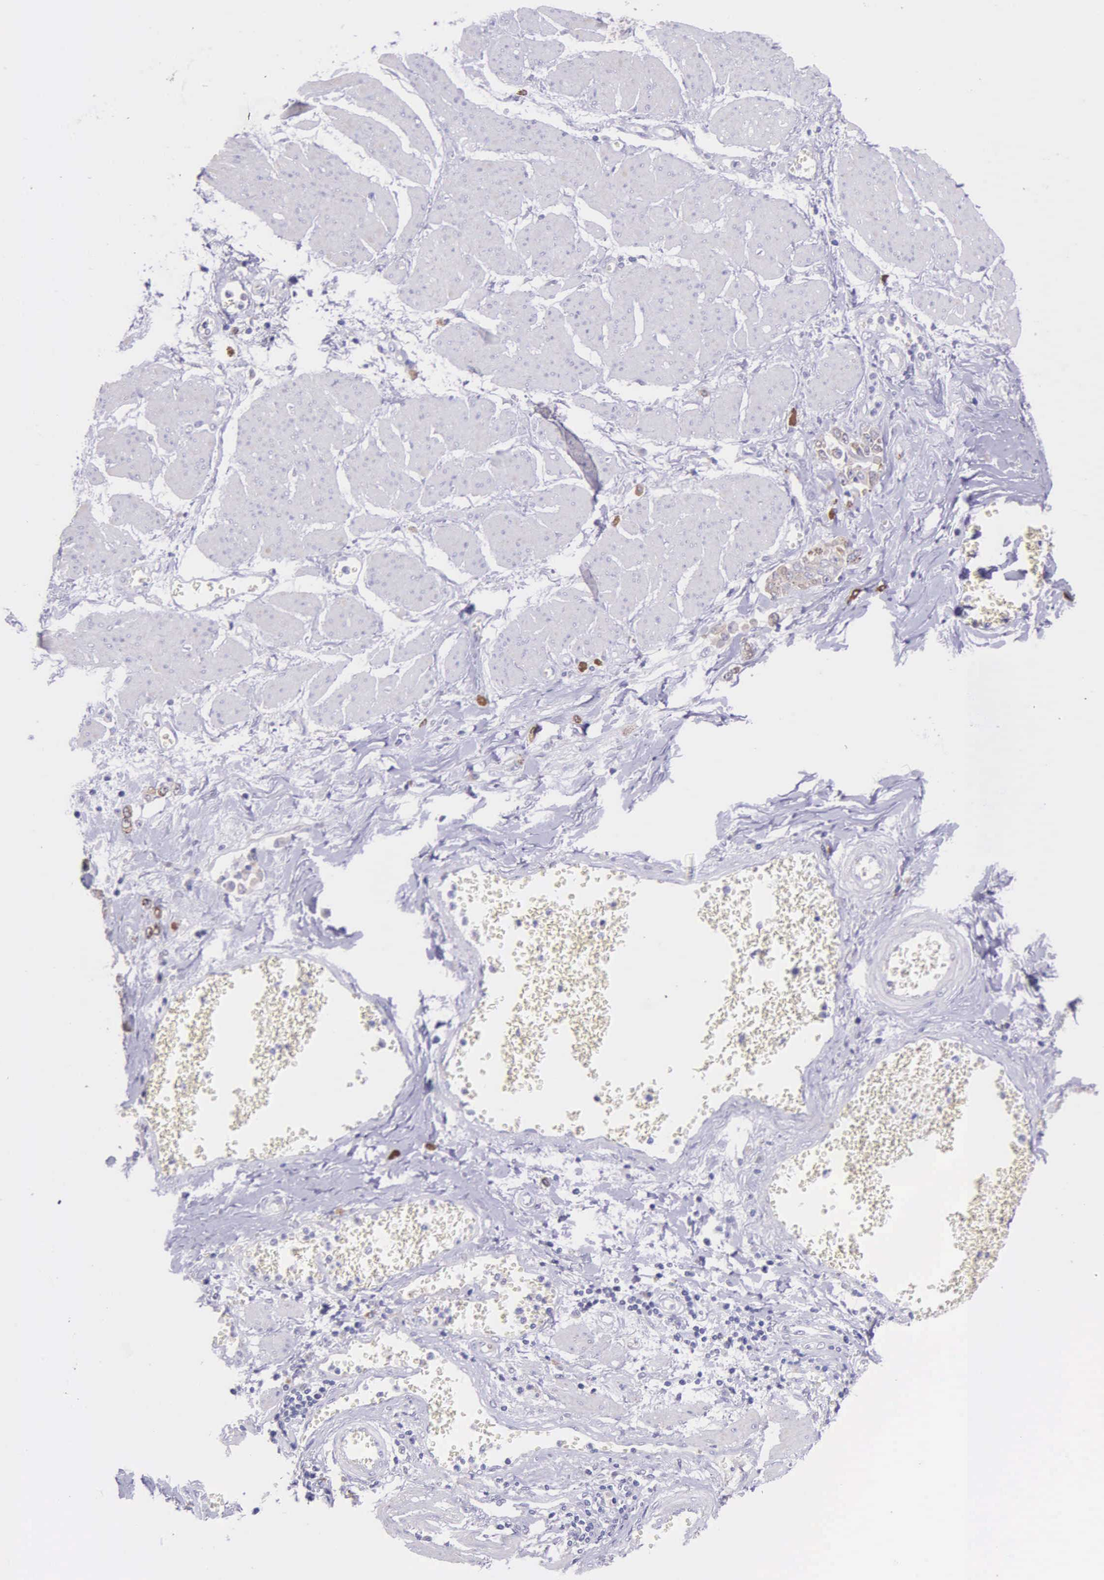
{"staining": {"intensity": "weak", "quantity": "25%-75%", "location": "cytoplasmic/membranous"}, "tissue": "stomach cancer", "cell_type": "Tumor cells", "image_type": "cancer", "snomed": [{"axis": "morphology", "description": "Adenocarcinoma, NOS"}, {"axis": "topography", "description": "Stomach"}], "caption": "Tumor cells exhibit weak cytoplasmic/membranous staining in approximately 25%-75% of cells in stomach adenocarcinoma. The protein is stained brown, and the nuclei are stained in blue (DAB IHC with brightfield microscopy, high magnification).", "gene": "NSDHL", "patient": {"sex": "male", "age": 72}}